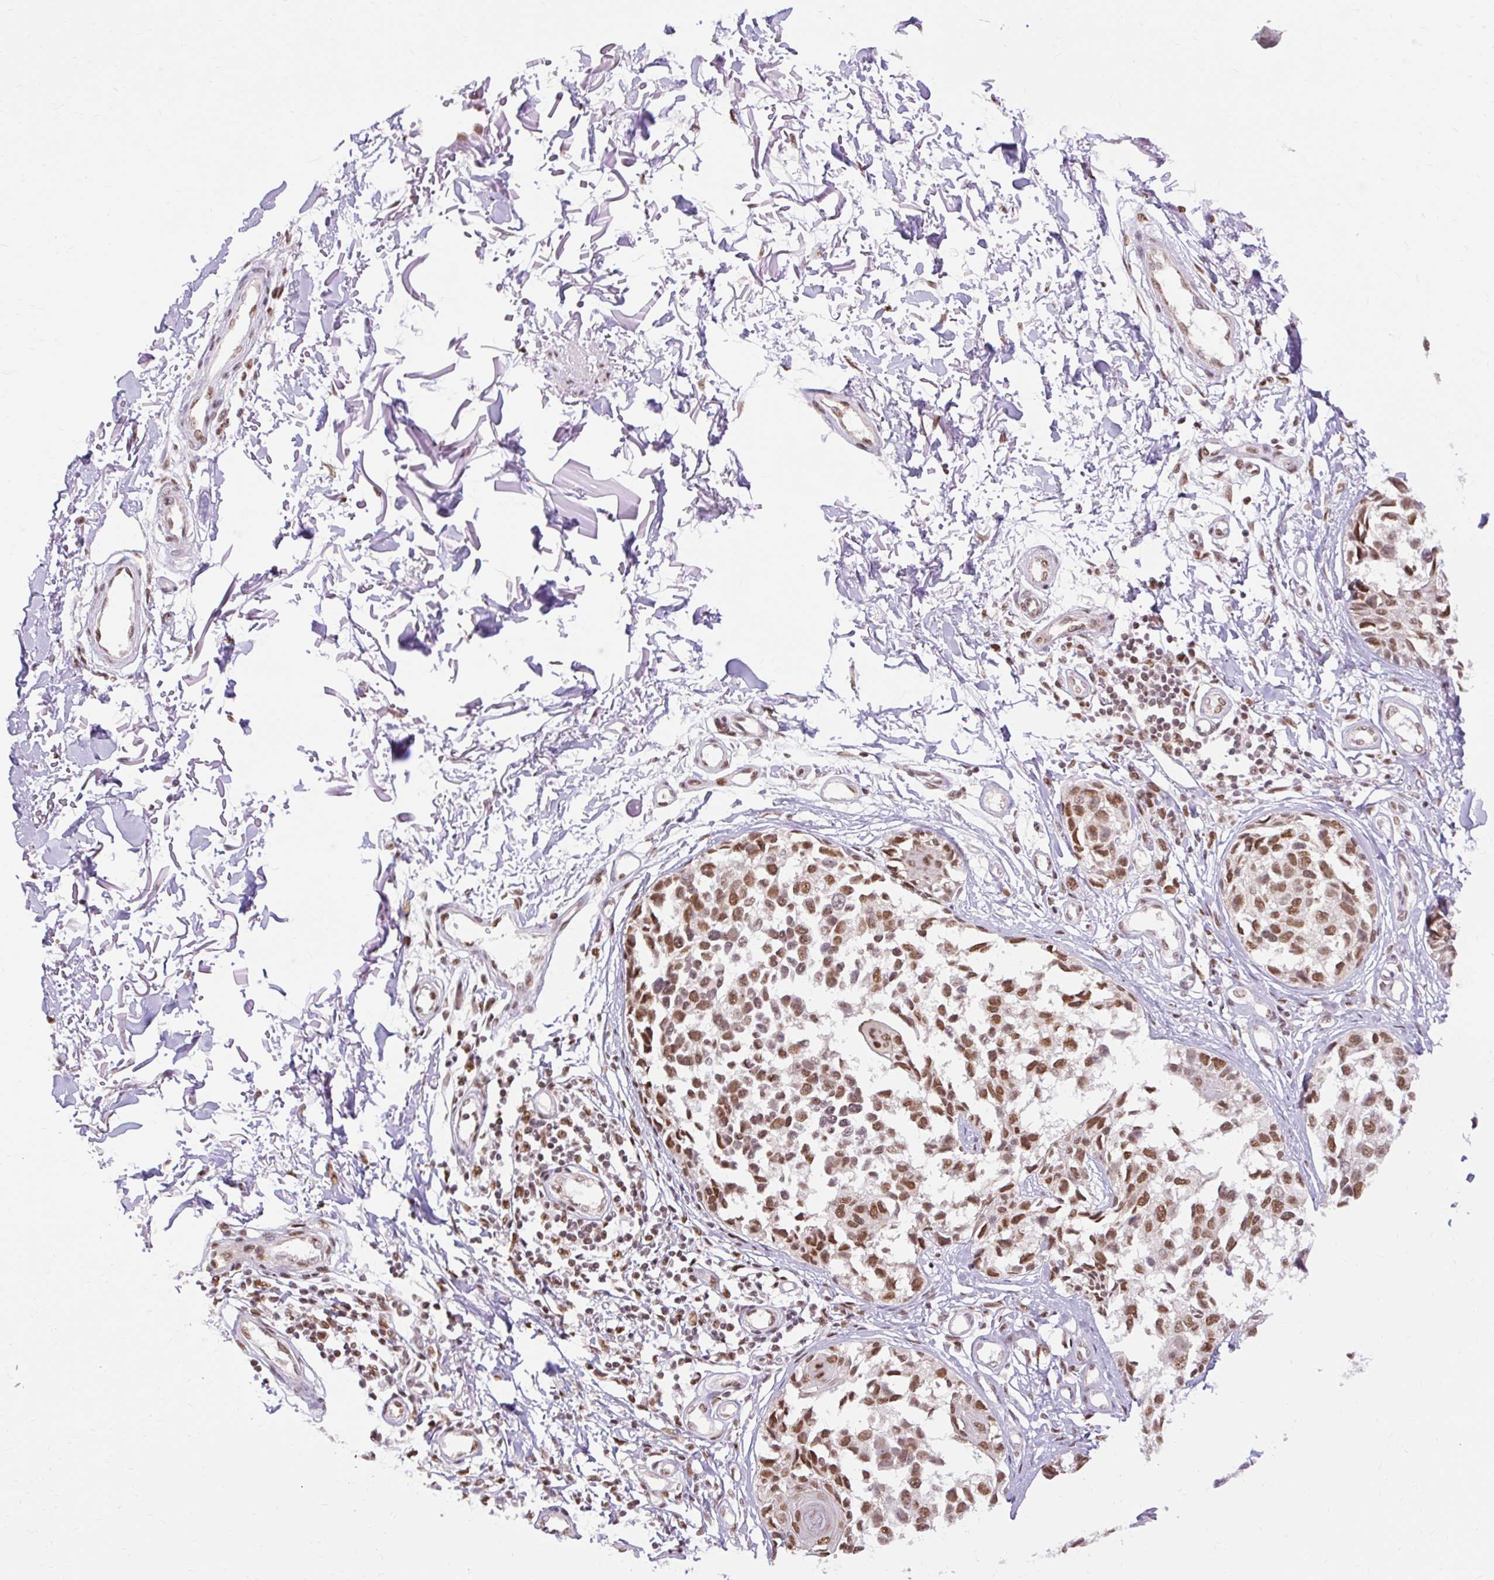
{"staining": {"intensity": "moderate", "quantity": ">75%", "location": "nuclear"}, "tissue": "melanoma", "cell_type": "Tumor cells", "image_type": "cancer", "snomed": [{"axis": "morphology", "description": "Malignant melanoma, NOS"}, {"axis": "topography", "description": "Skin"}], "caption": "Immunohistochemistry image of neoplastic tissue: human melanoma stained using immunohistochemistry demonstrates medium levels of moderate protein expression localized specifically in the nuclear of tumor cells, appearing as a nuclear brown color.", "gene": "NPIPB12", "patient": {"sex": "male", "age": 73}}